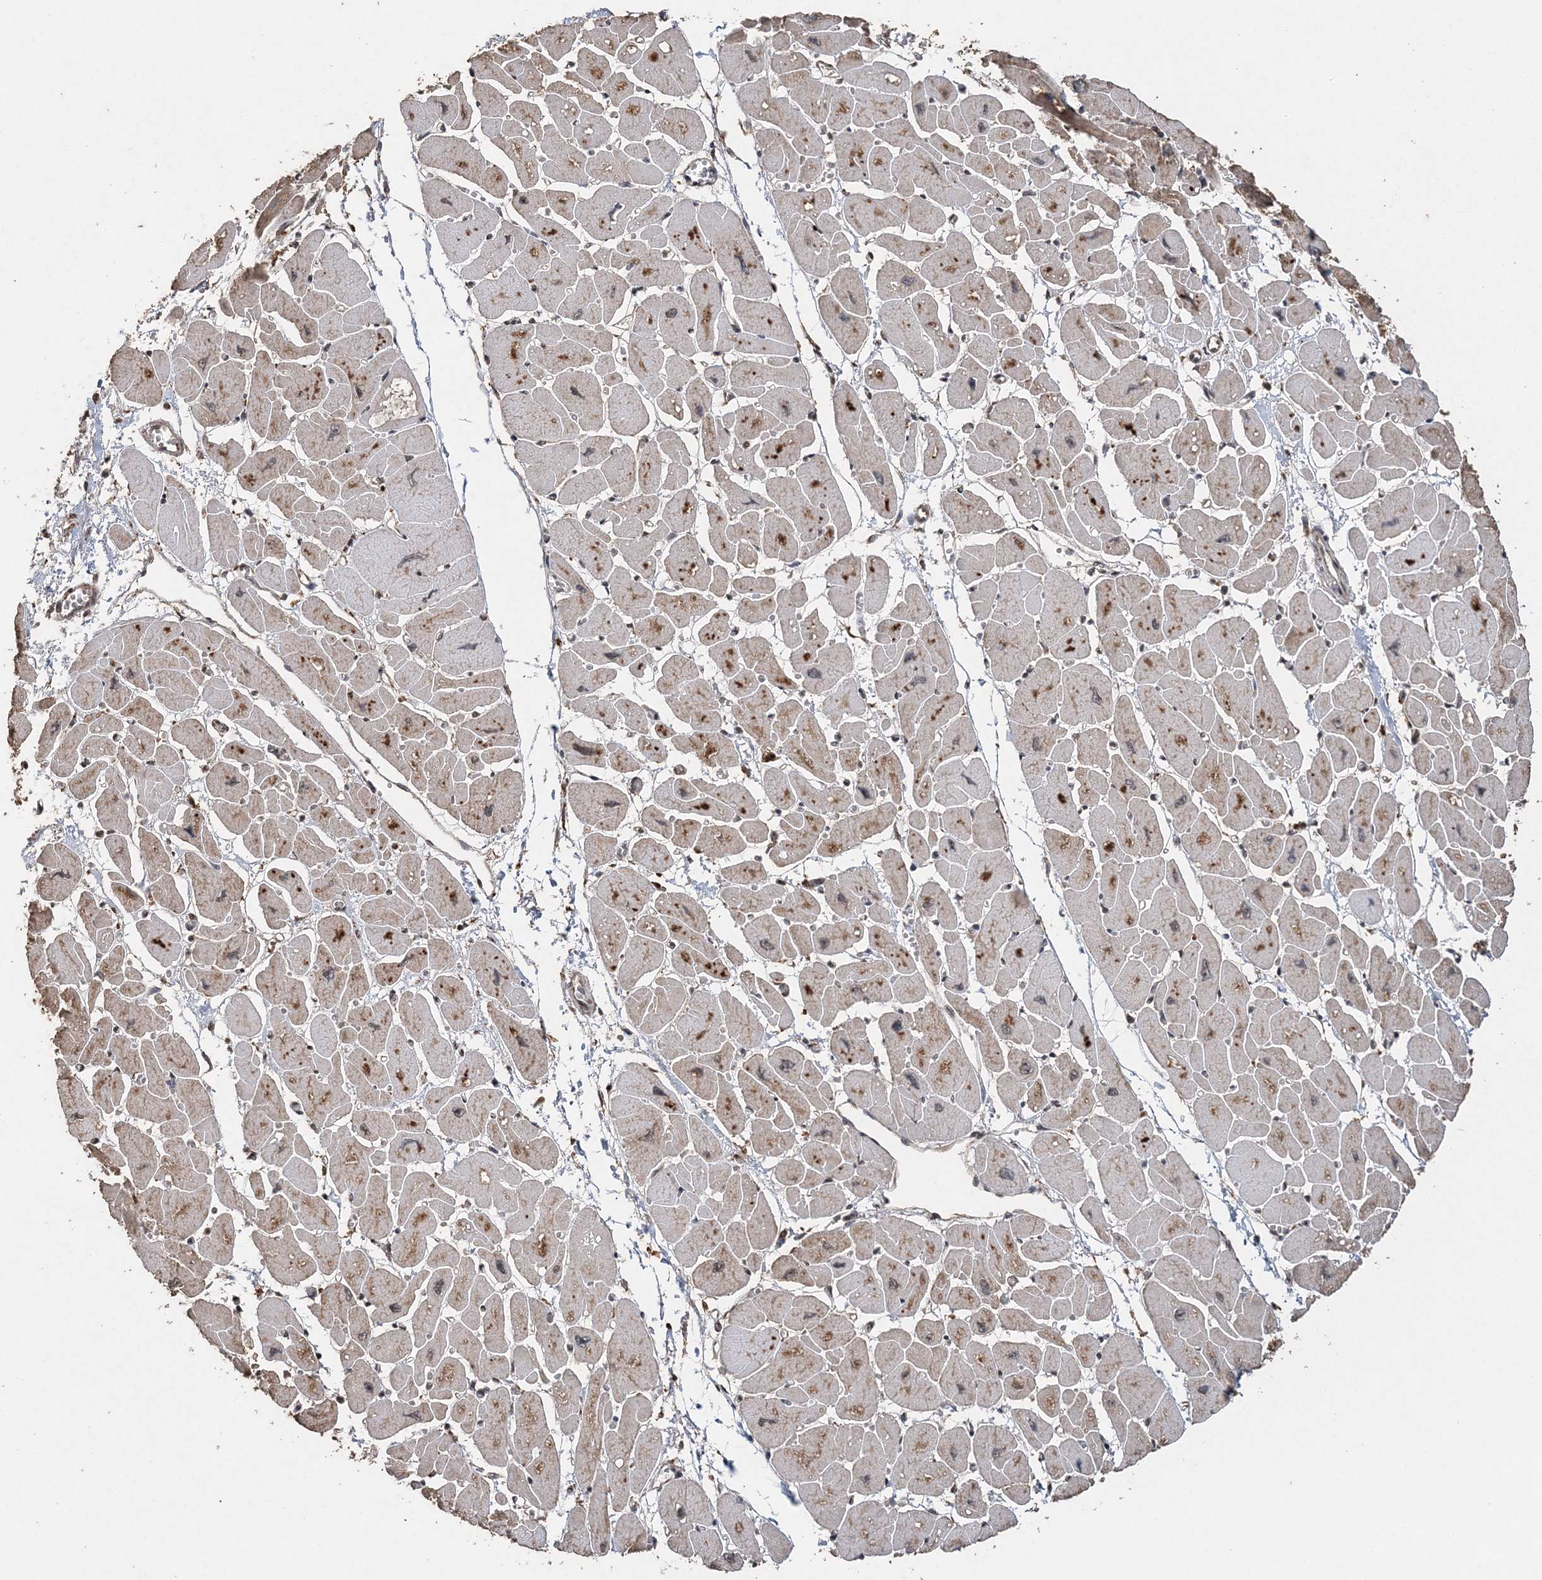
{"staining": {"intensity": "moderate", "quantity": "25%-75%", "location": "cytoplasmic/membranous"}, "tissue": "heart muscle", "cell_type": "Cardiomyocytes", "image_type": "normal", "snomed": [{"axis": "morphology", "description": "Normal tissue, NOS"}, {"axis": "topography", "description": "Heart"}], "caption": "Immunohistochemical staining of unremarkable human heart muscle demonstrates medium levels of moderate cytoplasmic/membranous staining in about 25%-75% of cardiomyocytes. (brown staining indicates protein expression, while blue staining denotes nuclei).", "gene": "RAB14", "patient": {"sex": "female", "age": 54}}